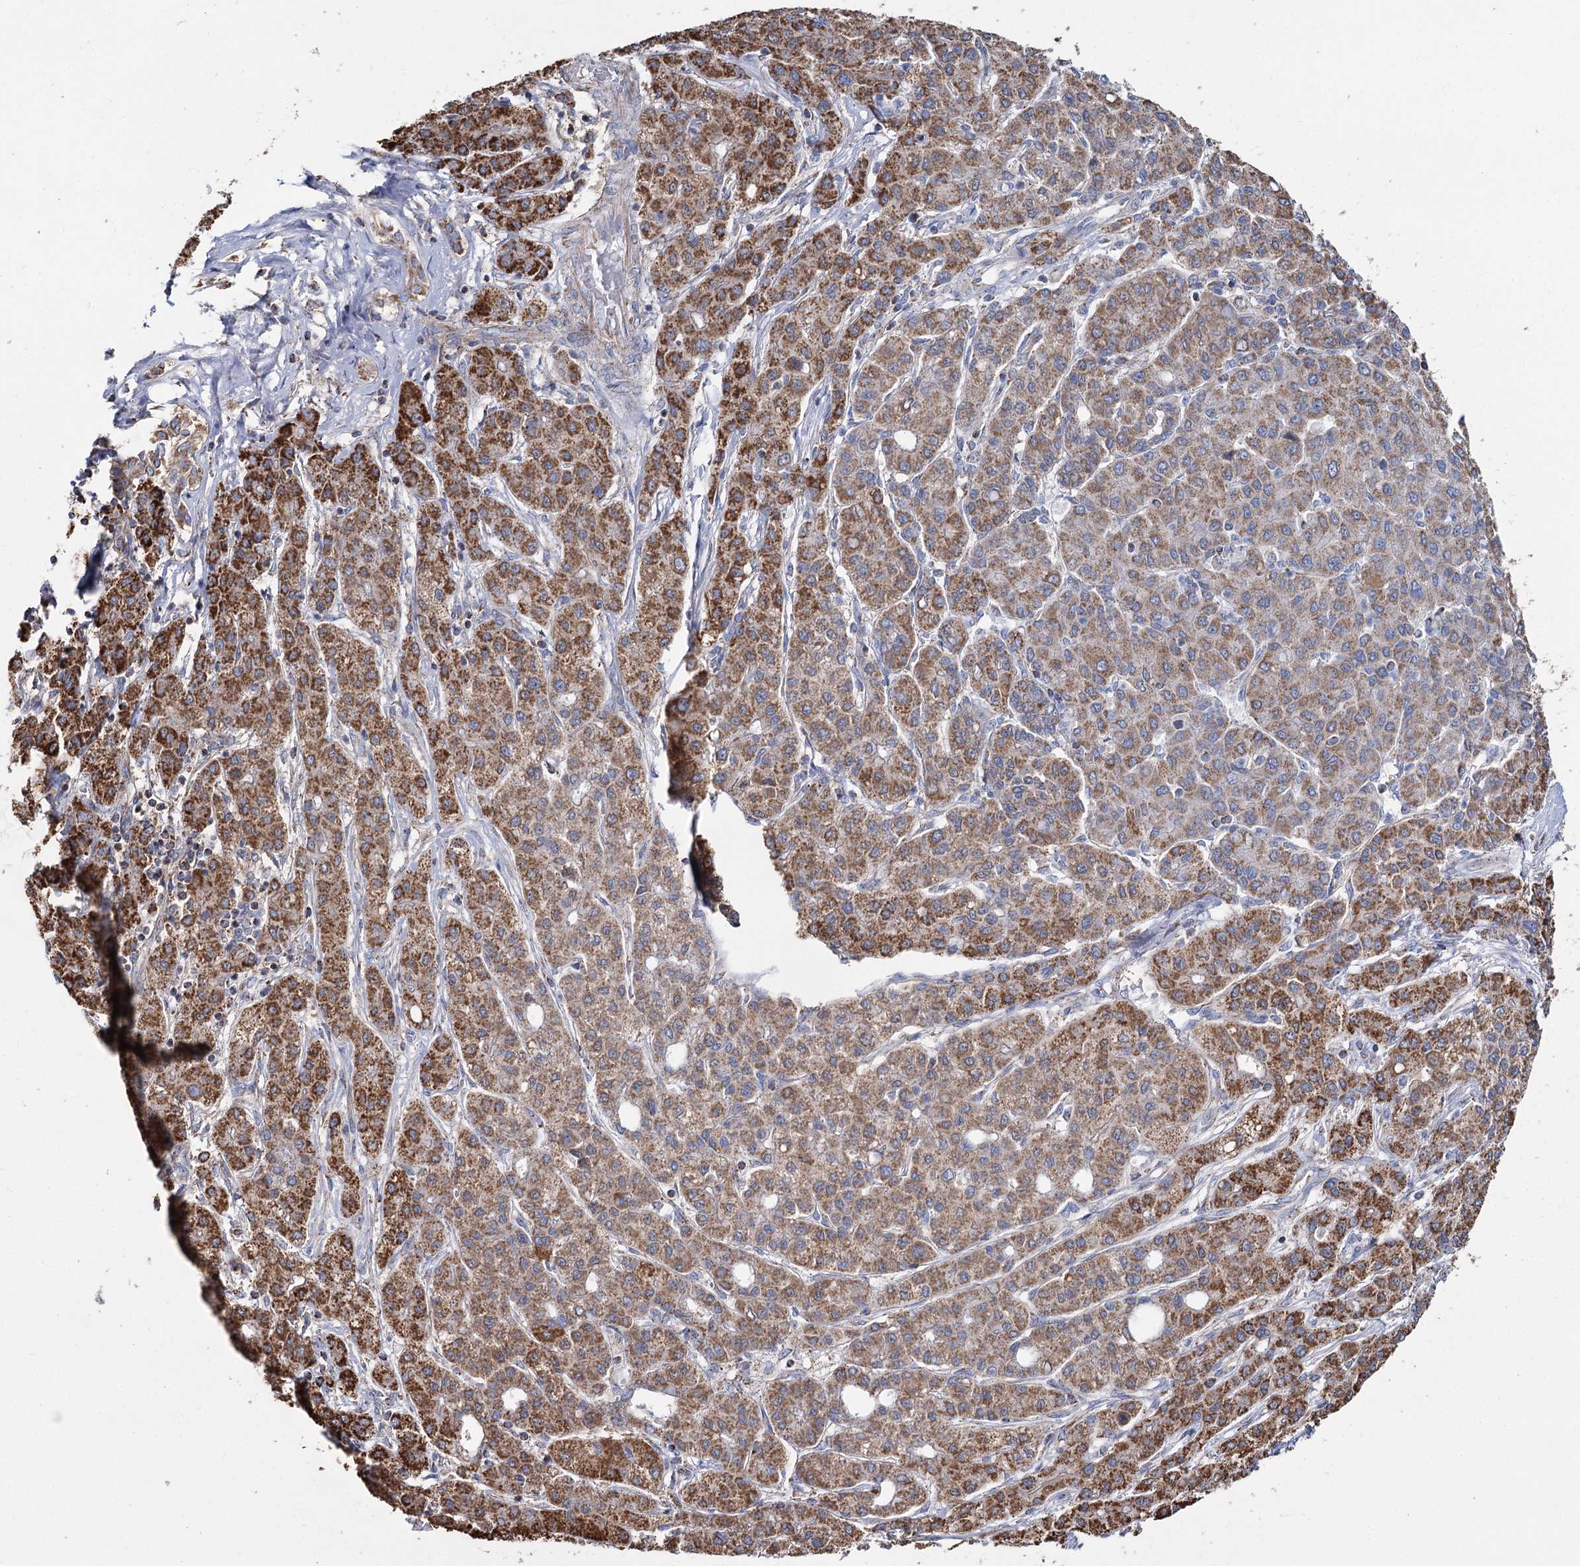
{"staining": {"intensity": "moderate", "quantity": ">75%", "location": "cytoplasmic/membranous"}, "tissue": "liver cancer", "cell_type": "Tumor cells", "image_type": "cancer", "snomed": [{"axis": "morphology", "description": "Carcinoma, Hepatocellular, NOS"}, {"axis": "topography", "description": "Liver"}], "caption": "Immunohistochemical staining of liver cancer (hepatocellular carcinoma) demonstrates moderate cytoplasmic/membranous protein expression in approximately >75% of tumor cells. The staining is performed using DAB (3,3'-diaminobenzidine) brown chromogen to label protein expression. The nuclei are counter-stained blue using hematoxylin.", "gene": "MRPL44", "patient": {"sex": "male", "age": 65}}